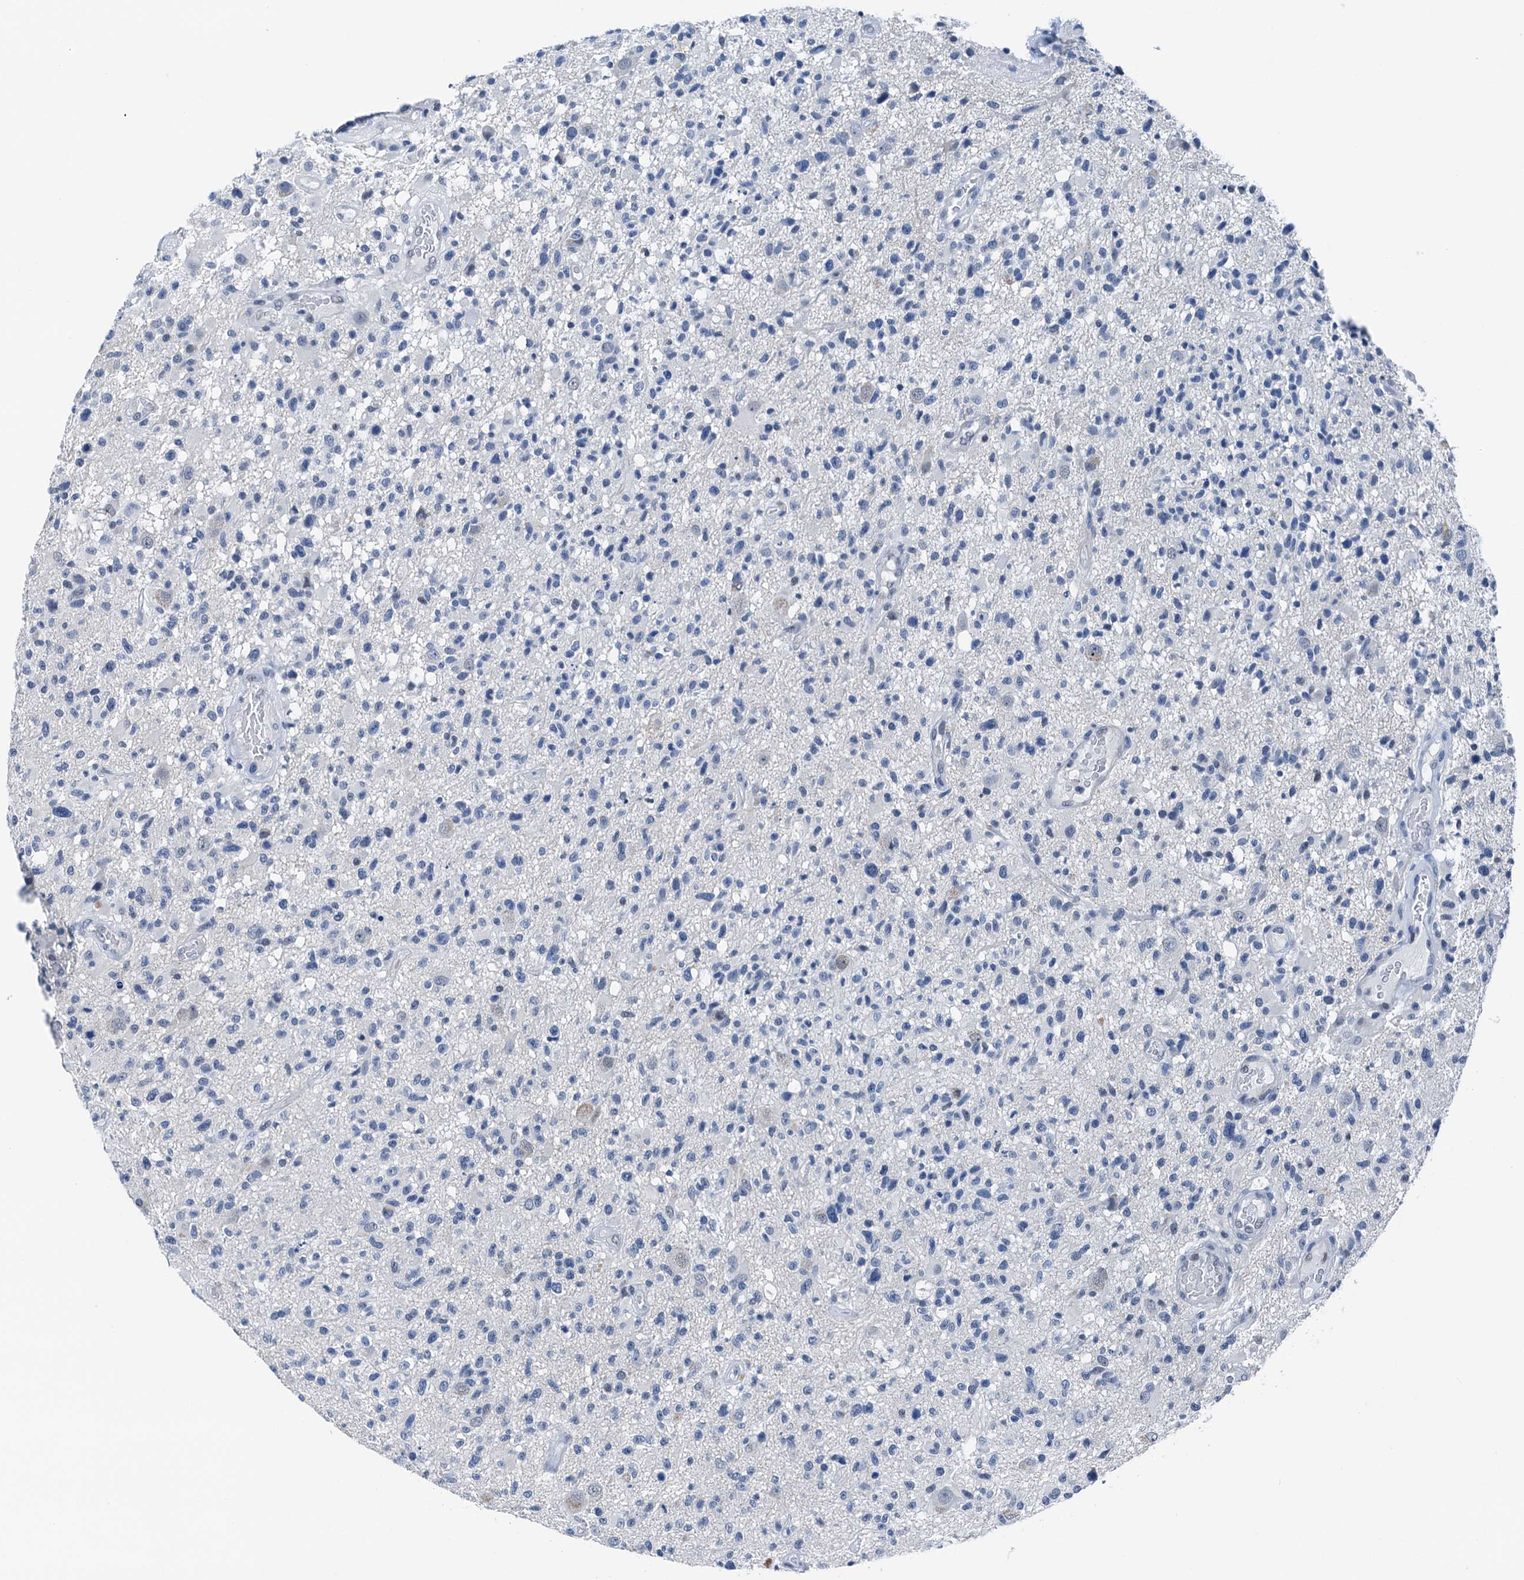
{"staining": {"intensity": "negative", "quantity": "none", "location": "none"}, "tissue": "glioma", "cell_type": "Tumor cells", "image_type": "cancer", "snomed": [{"axis": "morphology", "description": "Glioma, malignant, High grade"}, {"axis": "morphology", "description": "Glioblastoma, NOS"}, {"axis": "topography", "description": "Brain"}], "caption": "Immunohistochemical staining of glioma exhibits no significant staining in tumor cells.", "gene": "CBLN3", "patient": {"sex": "male", "age": 60}}